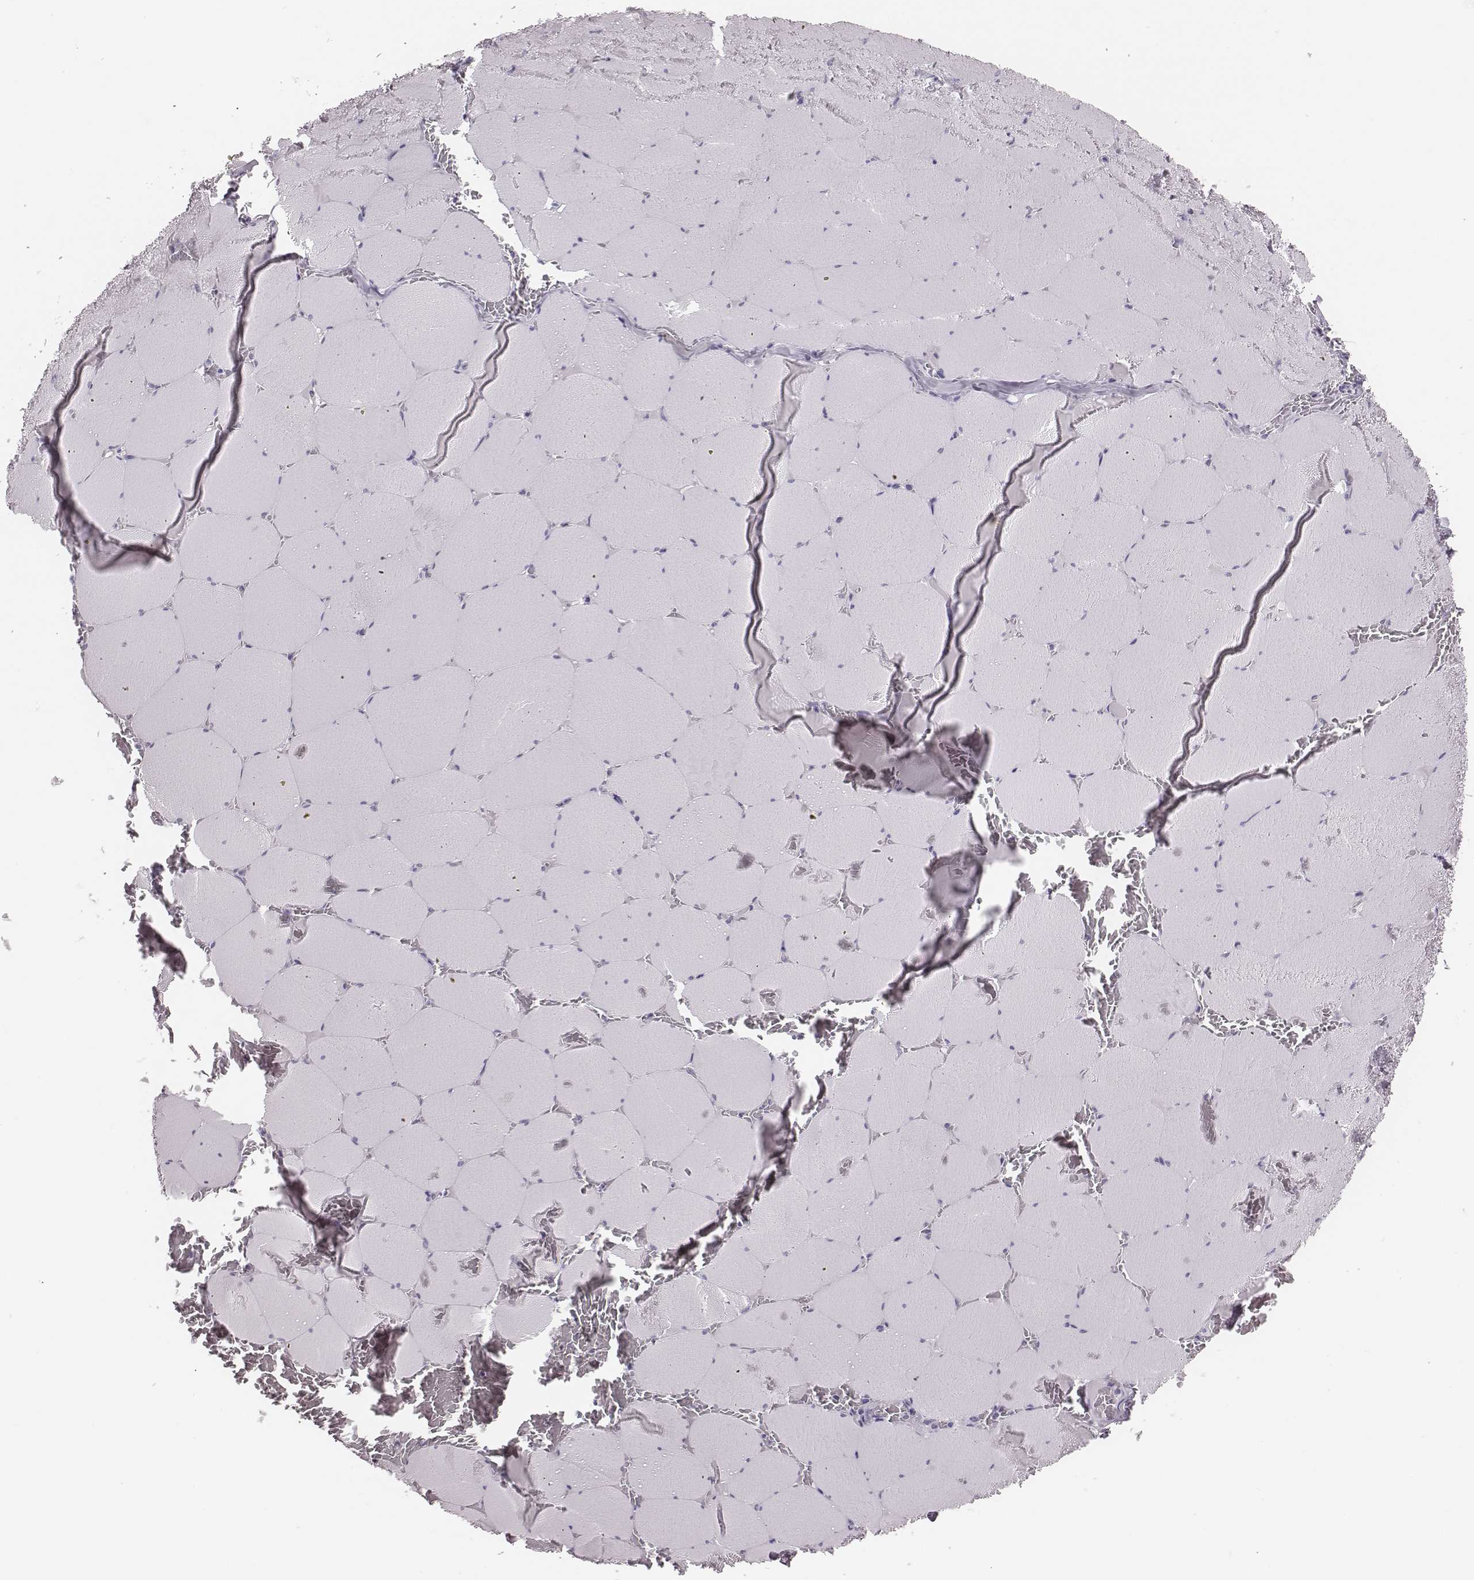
{"staining": {"intensity": "negative", "quantity": "none", "location": "none"}, "tissue": "skeletal muscle", "cell_type": "Myocytes", "image_type": "normal", "snomed": [{"axis": "morphology", "description": "Normal tissue, NOS"}, {"axis": "morphology", "description": "Malignant melanoma, Metastatic site"}, {"axis": "topography", "description": "Skeletal muscle"}], "caption": "Micrograph shows no significant protein expression in myocytes of normal skeletal muscle.", "gene": "H1", "patient": {"sex": "male", "age": 50}}